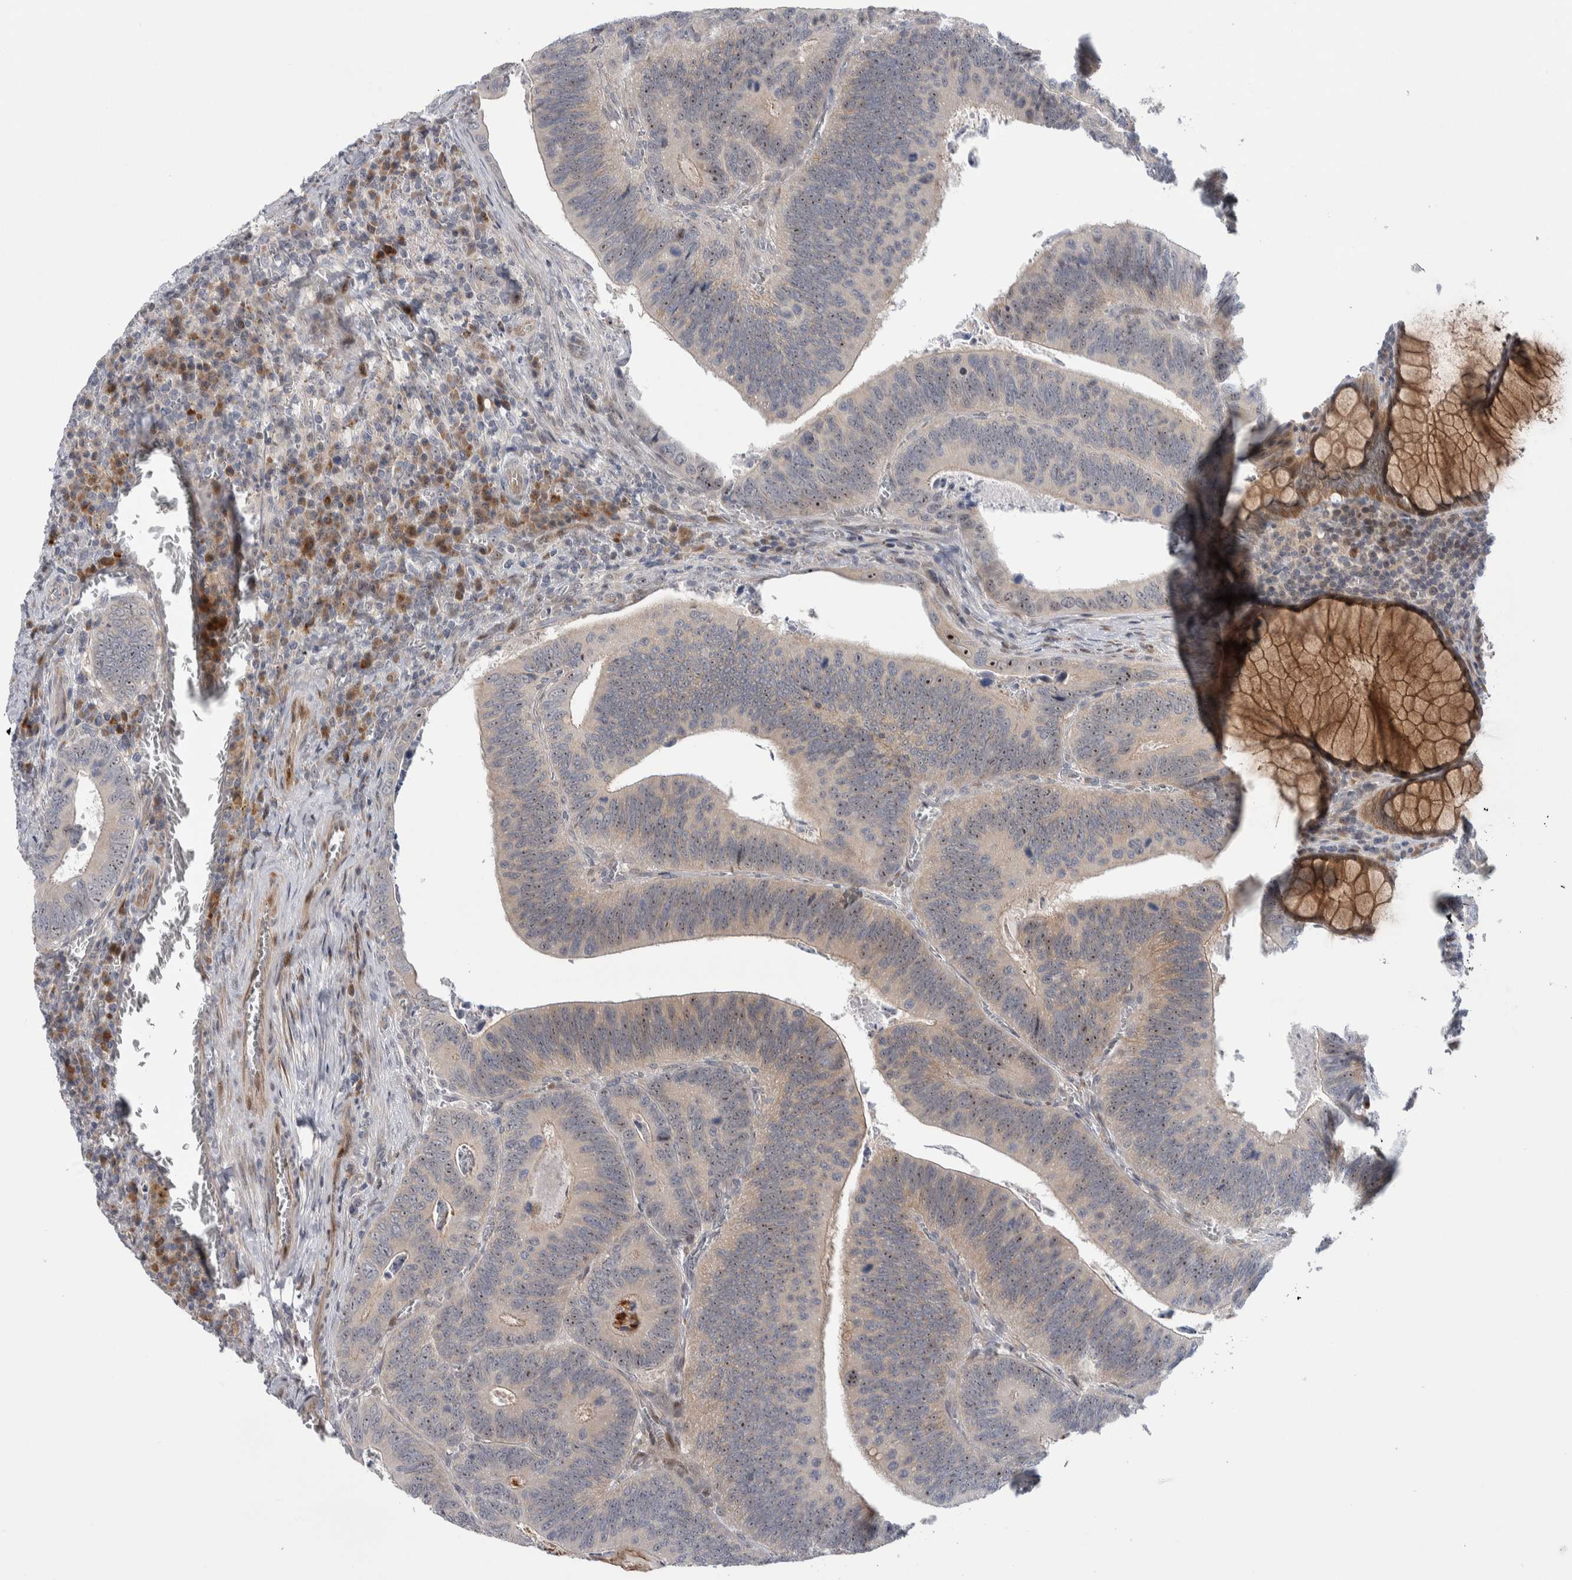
{"staining": {"intensity": "moderate", "quantity": ">75%", "location": "nuclear"}, "tissue": "colorectal cancer", "cell_type": "Tumor cells", "image_type": "cancer", "snomed": [{"axis": "morphology", "description": "Inflammation, NOS"}, {"axis": "morphology", "description": "Adenocarcinoma, NOS"}, {"axis": "topography", "description": "Colon"}], "caption": "Protein analysis of colorectal cancer tissue displays moderate nuclear staining in approximately >75% of tumor cells.", "gene": "PRRG4", "patient": {"sex": "male", "age": 72}}